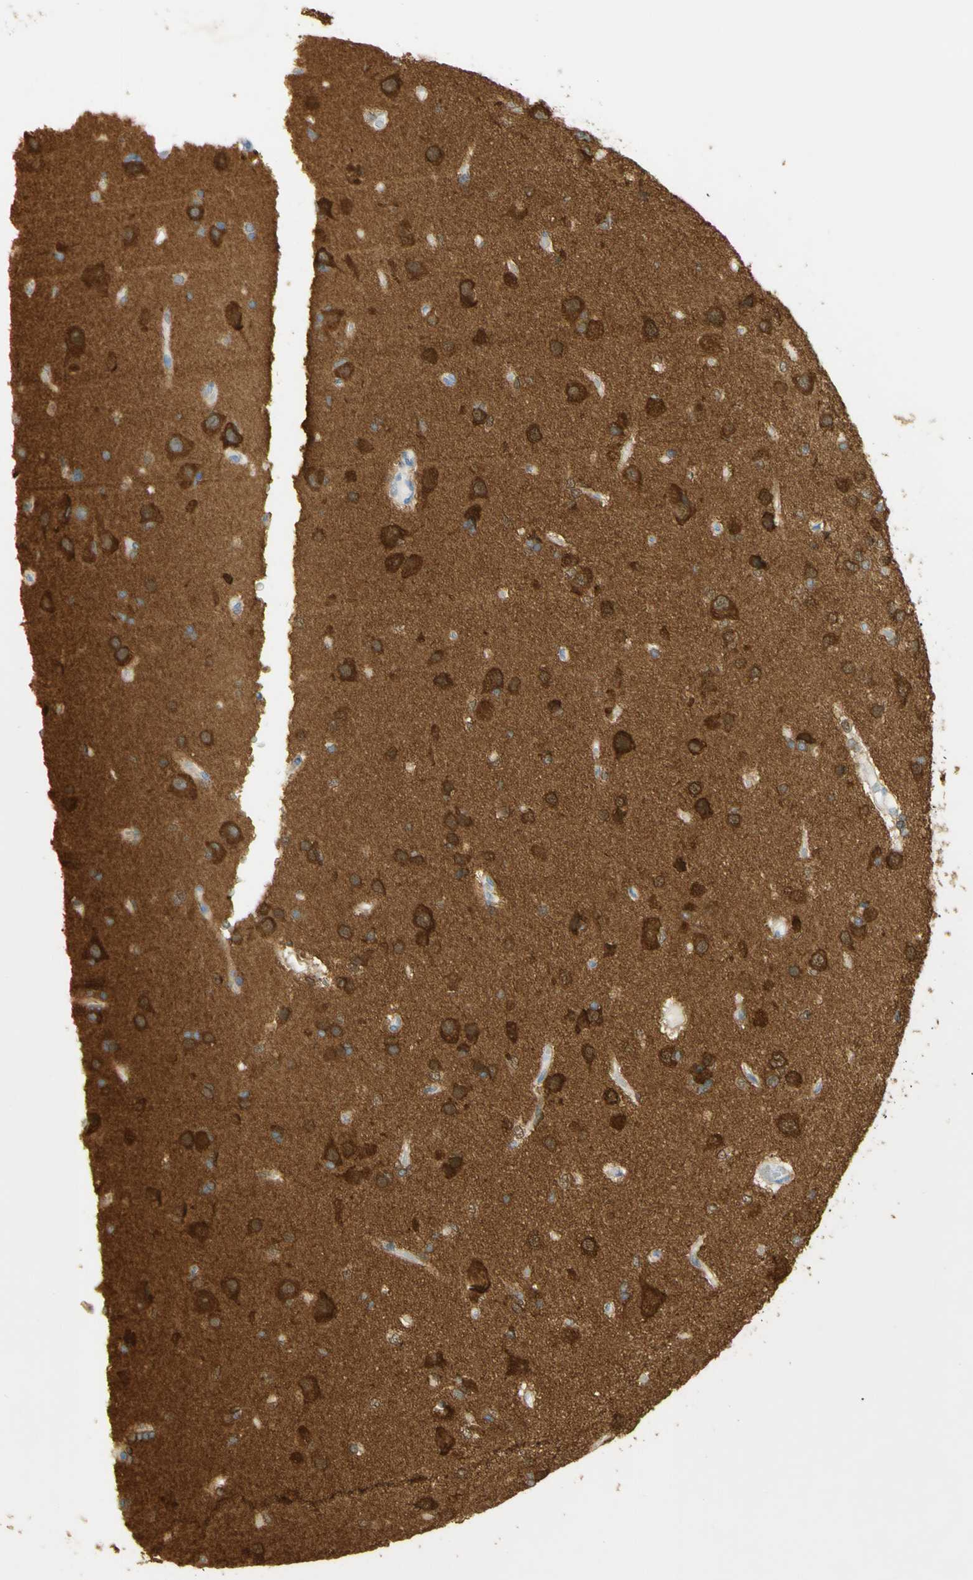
{"staining": {"intensity": "strong", "quantity": "25%-75%", "location": "cytoplasmic/membranous"}, "tissue": "glioma", "cell_type": "Tumor cells", "image_type": "cancer", "snomed": [{"axis": "morphology", "description": "Glioma, malignant, High grade"}, {"axis": "topography", "description": "Brain"}], "caption": "The immunohistochemical stain shows strong cytoplasmic/membranous expression in tumor cells of glioma tissue. The protein of interest is shown in brown color, while the nuclei are stained blue.", "gene": "PAK1", "patient": {"sex": "female", "age": 59}}